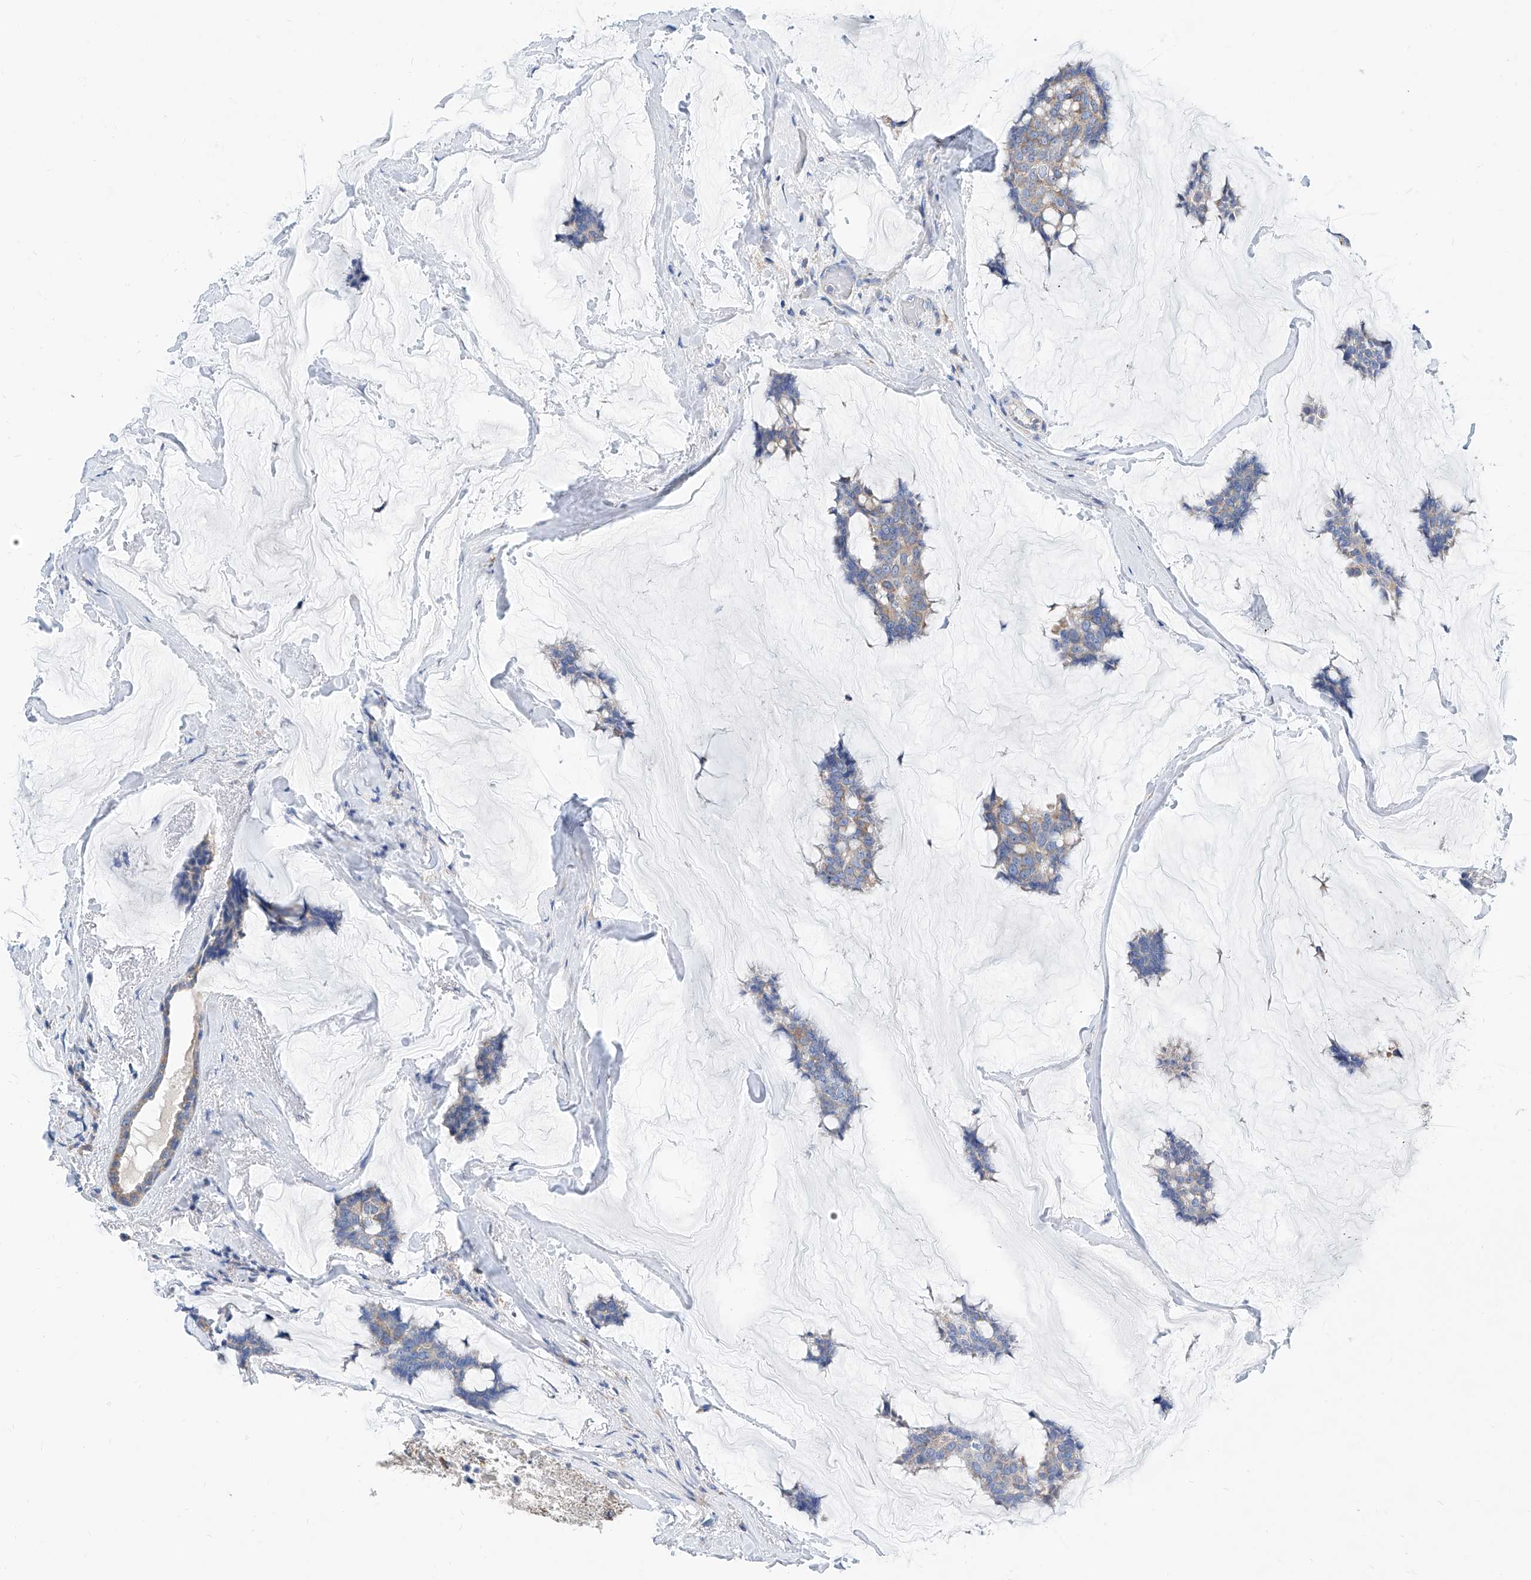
{"staining": {"intensity": "weak", "quantity": "<25%", "location": "cytoplasmic/membranous"}, "tissue": "breast cancer", "cell_type": "Tumor cells", "image_type": "cancer", "snomed": [{"axis": "morphology", "description": "Duct carcinoma"}, {"axis": "topography", "description": "Breast"}], "caption": "A high-resolution photomicrograph shows immunohistochemistry staining of infiltrating ductal carcinoma (breast), which shows no significant positivity in tumor cells.", "gene": "MAD2L1", "patient": {"sex": "female", "age": 93}}